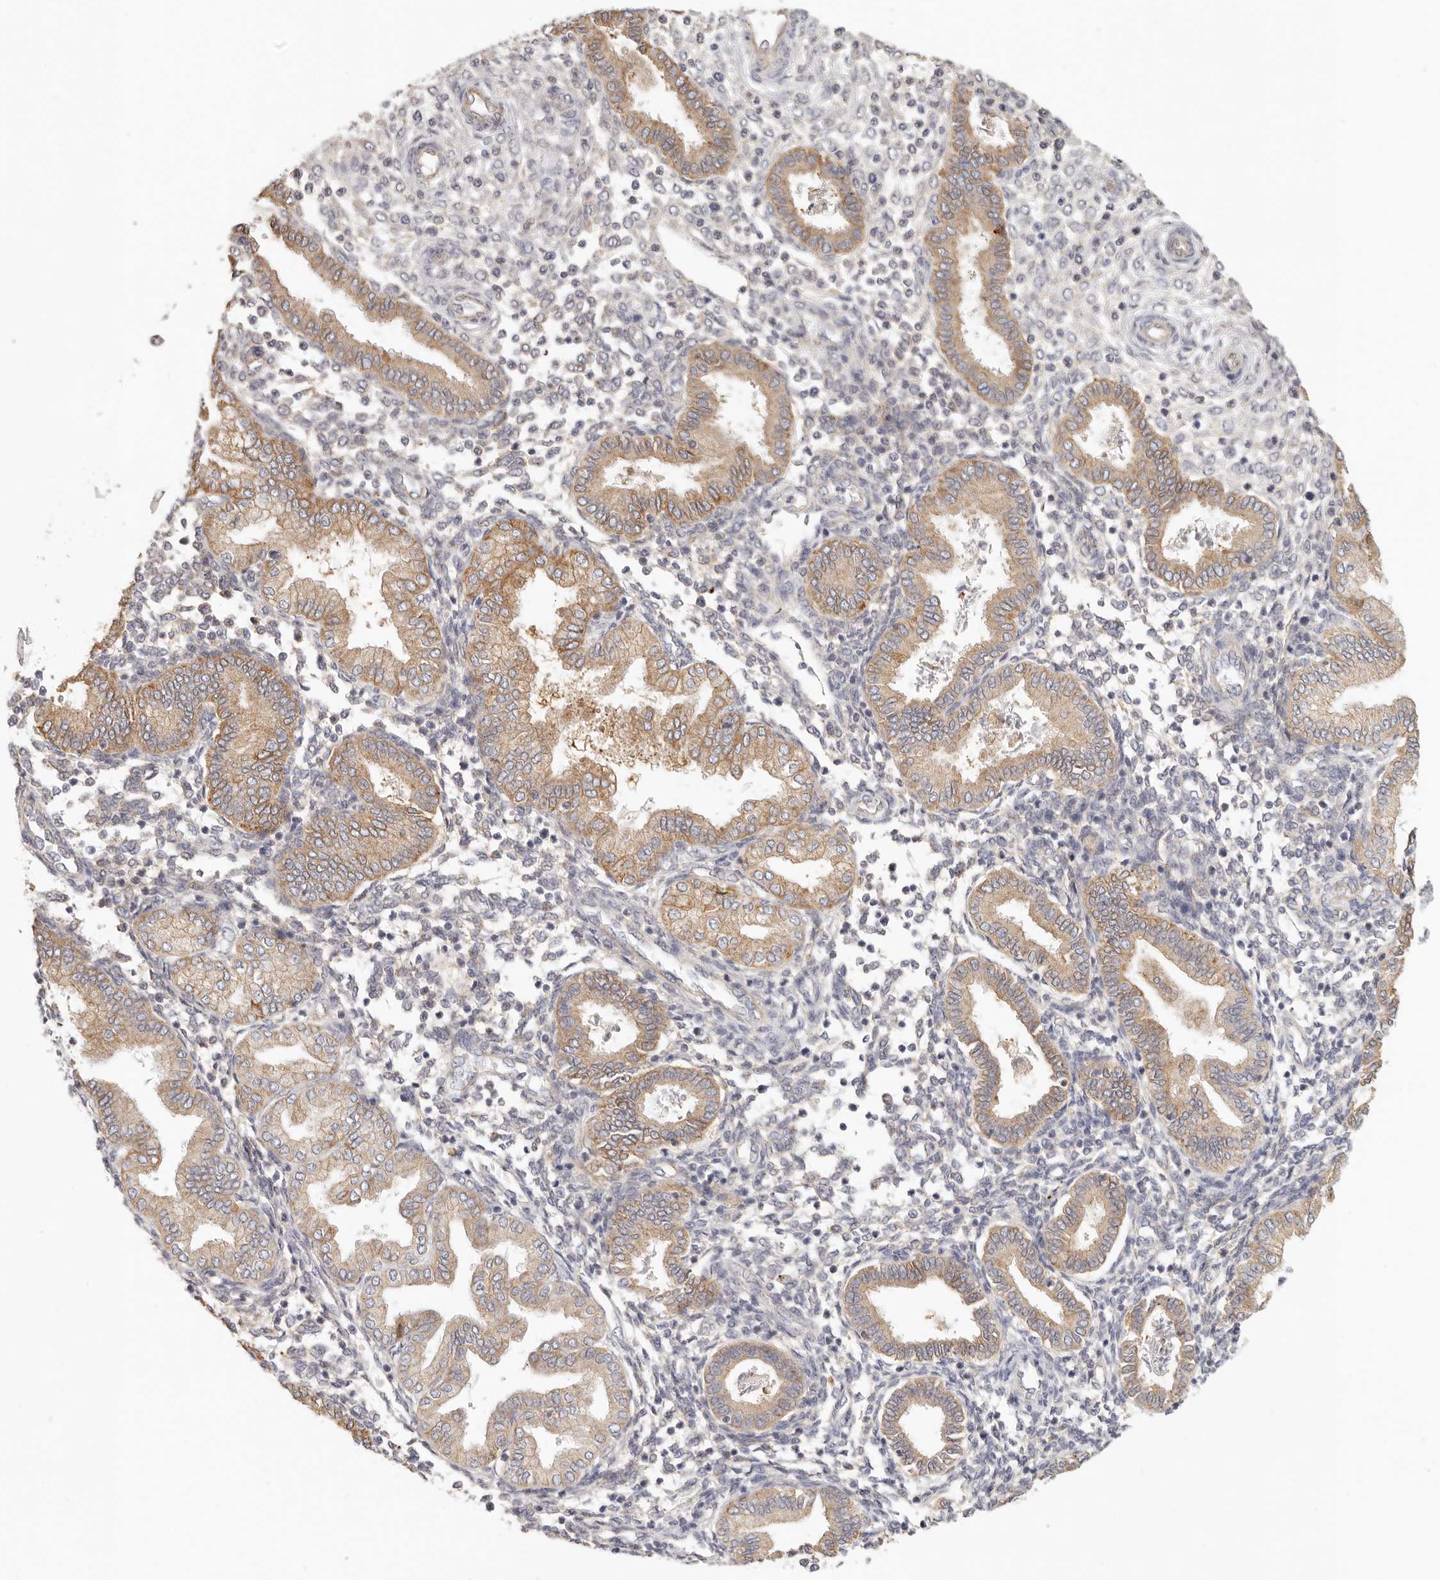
{"staining": {"intensity": "negative", "quantity": "none", "location": "none"}, "tissue": "endometrium", "cell_type": "Cells in endometrial stroma", "image_type": "normal", "snomed": [{"axis": "morphology", "description": "Normal tissue, NOS"}, {"axis": "topography", "description": "Endometrium"}], "caption": "IHC micrograph of benign endometrium: human endometrium stained with DAB (3,3'-diaminobenzidine) exhibits no significant protein positivity in cells in endometrial stroma.", "gene": "ANXA9", "patient": {"sex": "female", "age": 53}}